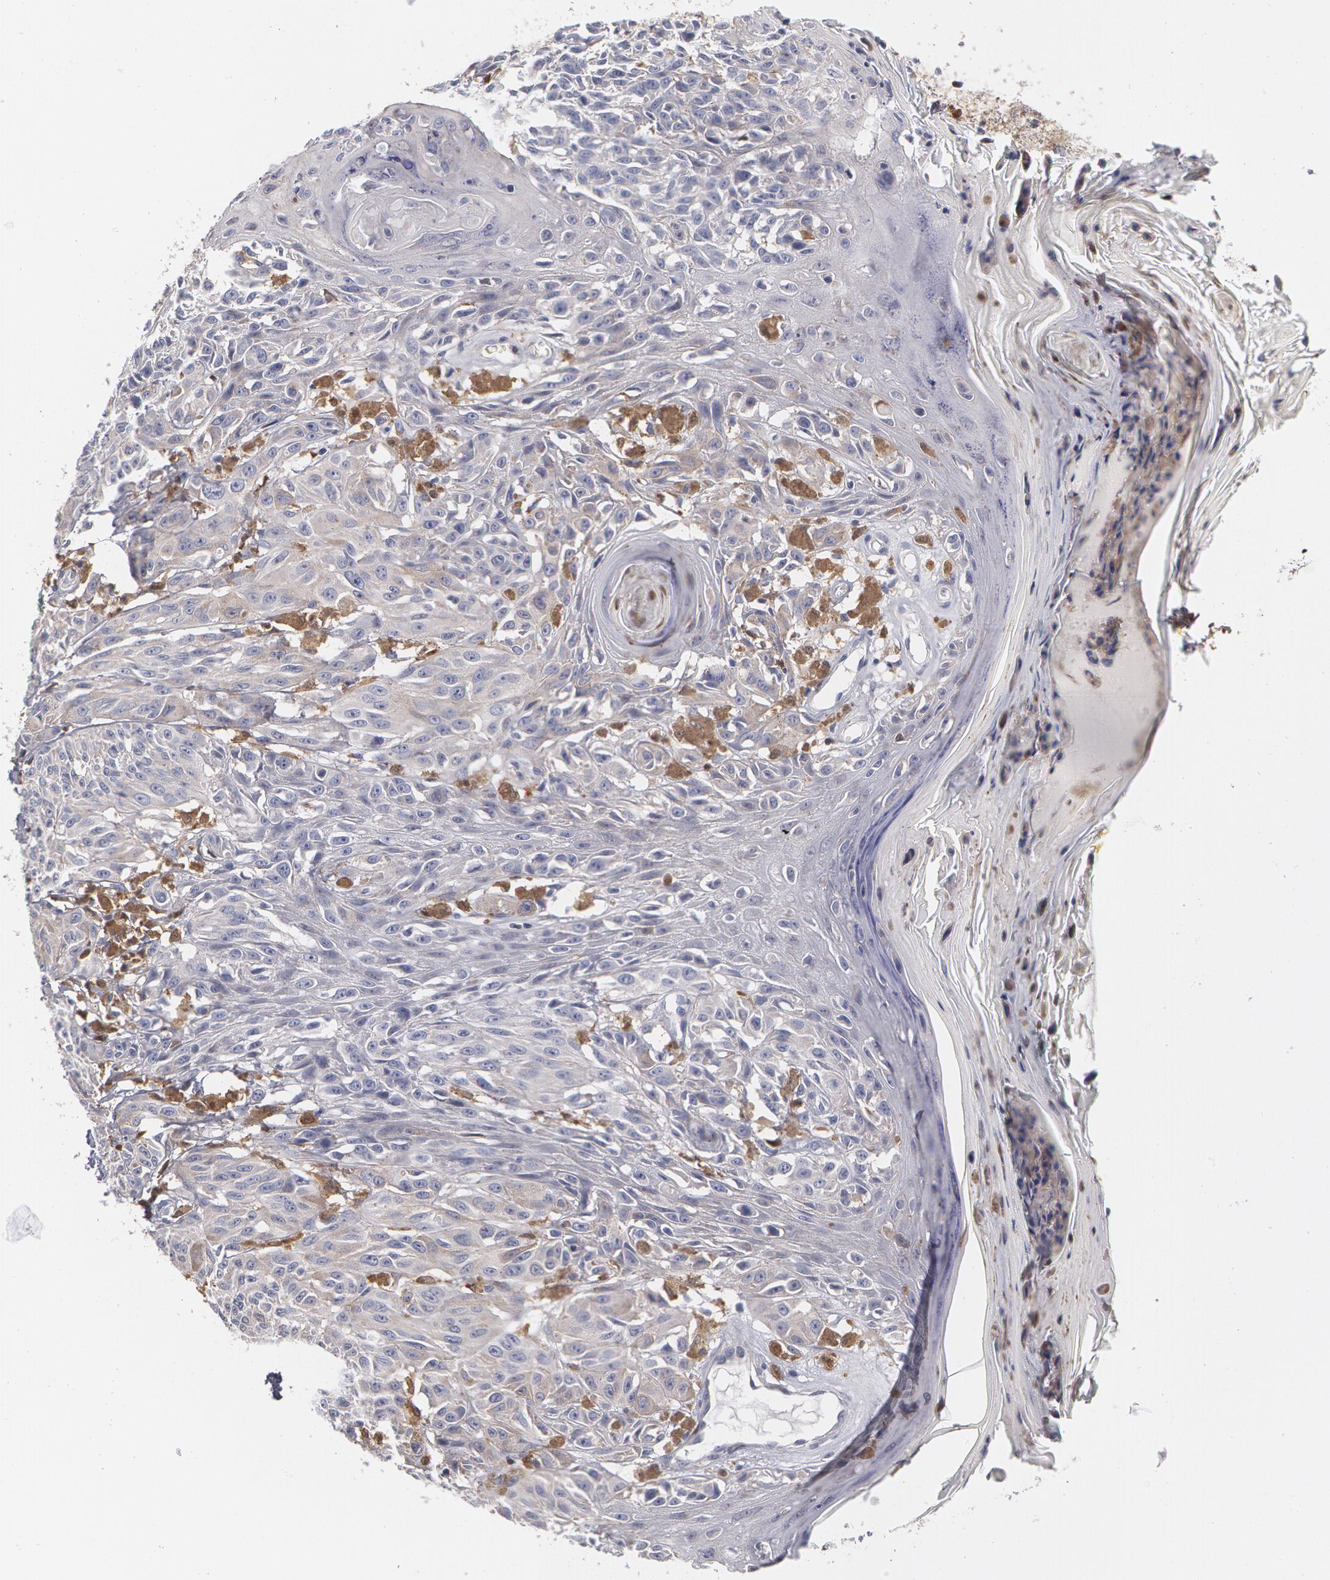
{"staining": {"intensity": "negative", "quantity": "none", "location": "none"}, "tissue": "melanoma", "cell_type": "Tumor cells", "image_type": "cancer", "snomed": [{"axis": "morphology", "description": "Malignant melanoma, NOS"}, {"axis": "topography", "description": "Skin"}], "caption": "IHC image of neoplastic tissue: human melanoma stained with DAB (3,3'-diaminobenzidine) reveals no significant protein expression in tumor cells.", "gene": "SYK", "patient": {"sex": "female", "age": 77}}